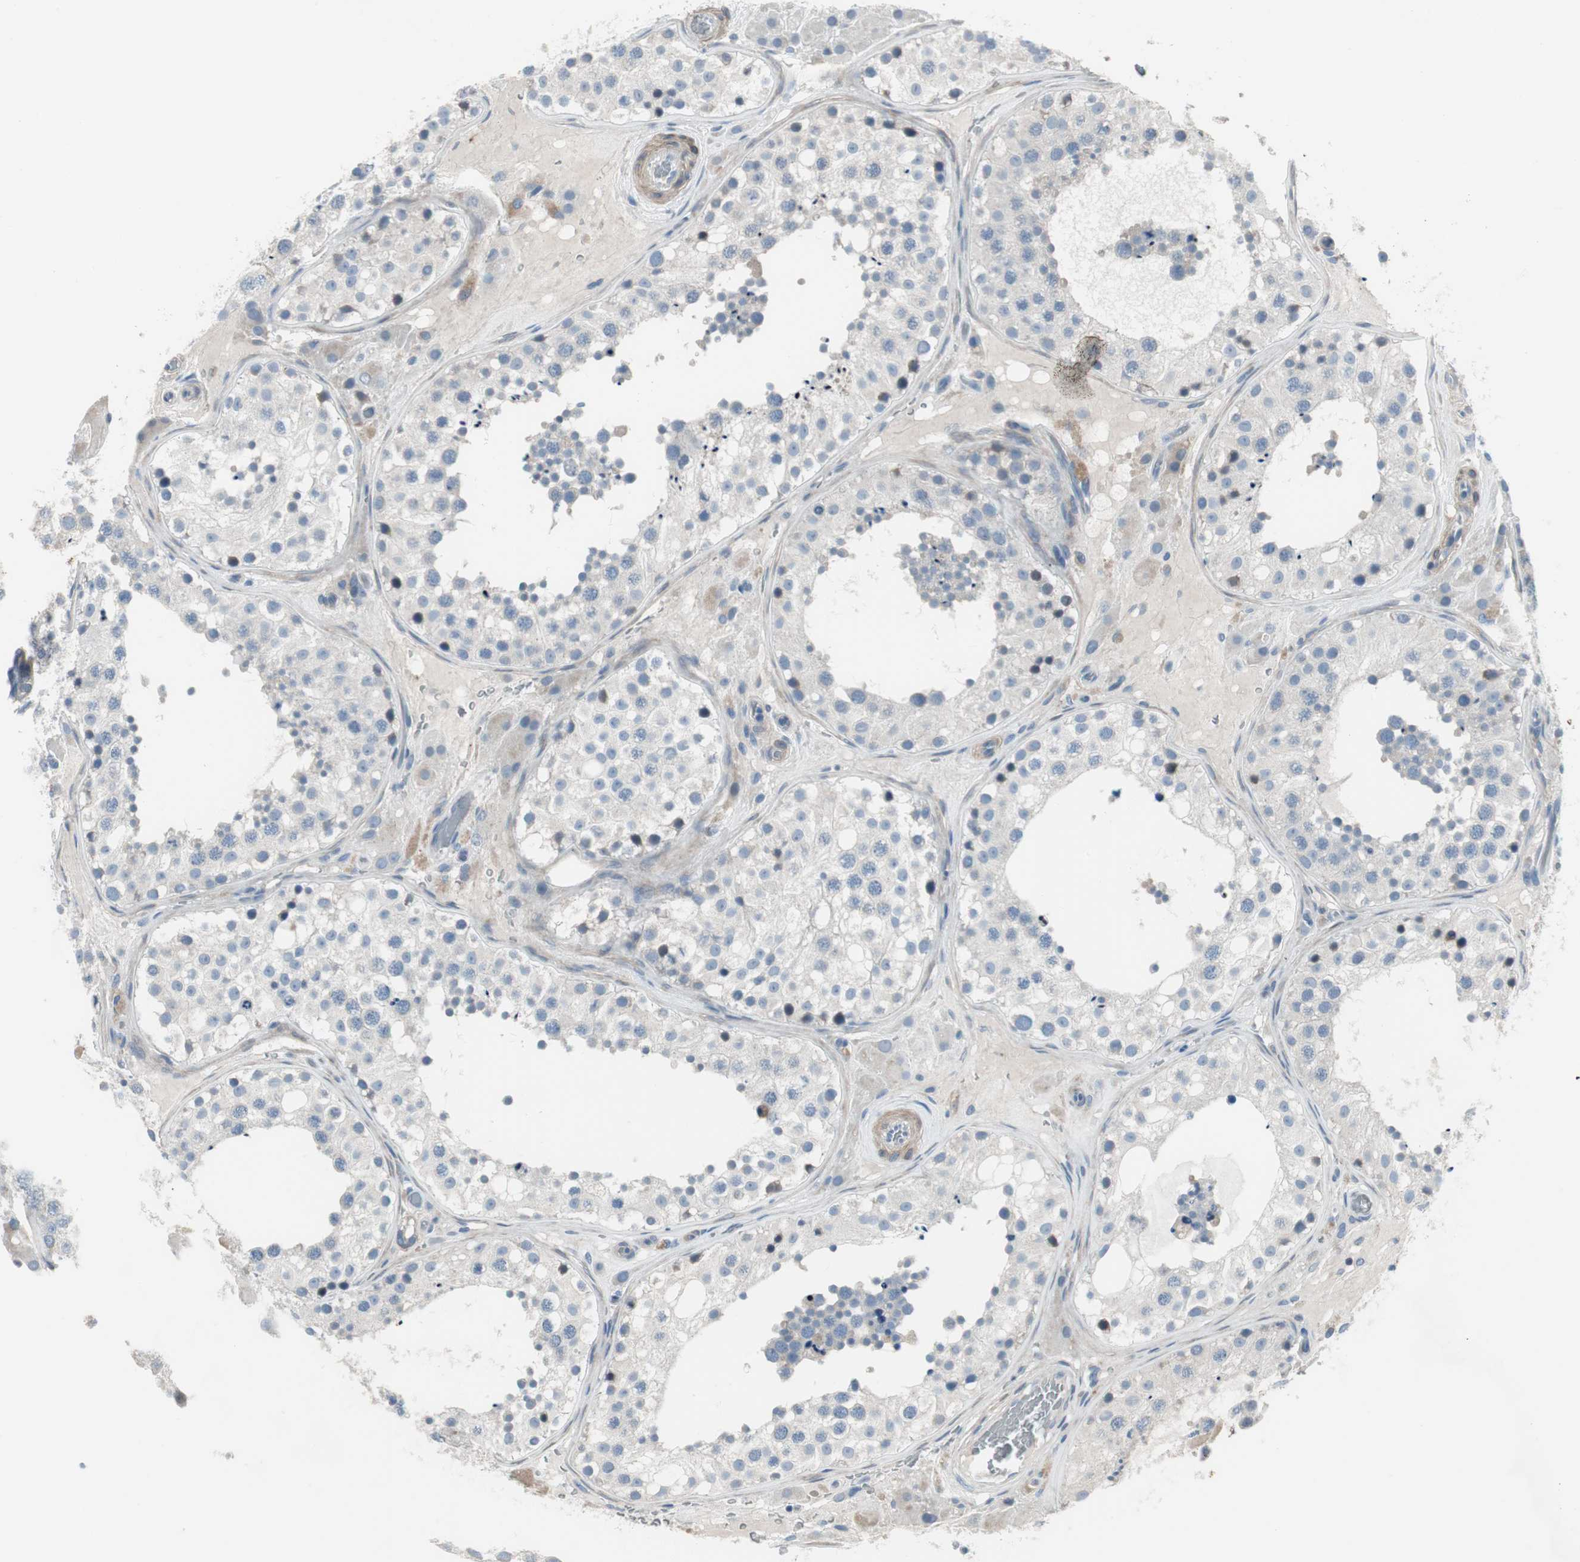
{"staining": {"intensity": "negative", "quantity": "none", "location": "none"}, "tissue": "testis", "cell_type": "Cells in seminiferous ducts", "image_type": "normal", "snomed": [{"axis": "morphology", "description": "Normal tissue, NOS"}, {"axis": "topography", "description": "Testis"}], "caption": "High power microscopy photomicrograph of an immunohistochemistry (IHC) image of normal testis, revealing no significant staining in cells in seminiferous ducts. (DAB (3,3'-diaminobenzidine) IHC visualized using brightfield microscopy, high magnification).", "gene": "PIGR", "patient": {"sex": "male", "age": 26}}